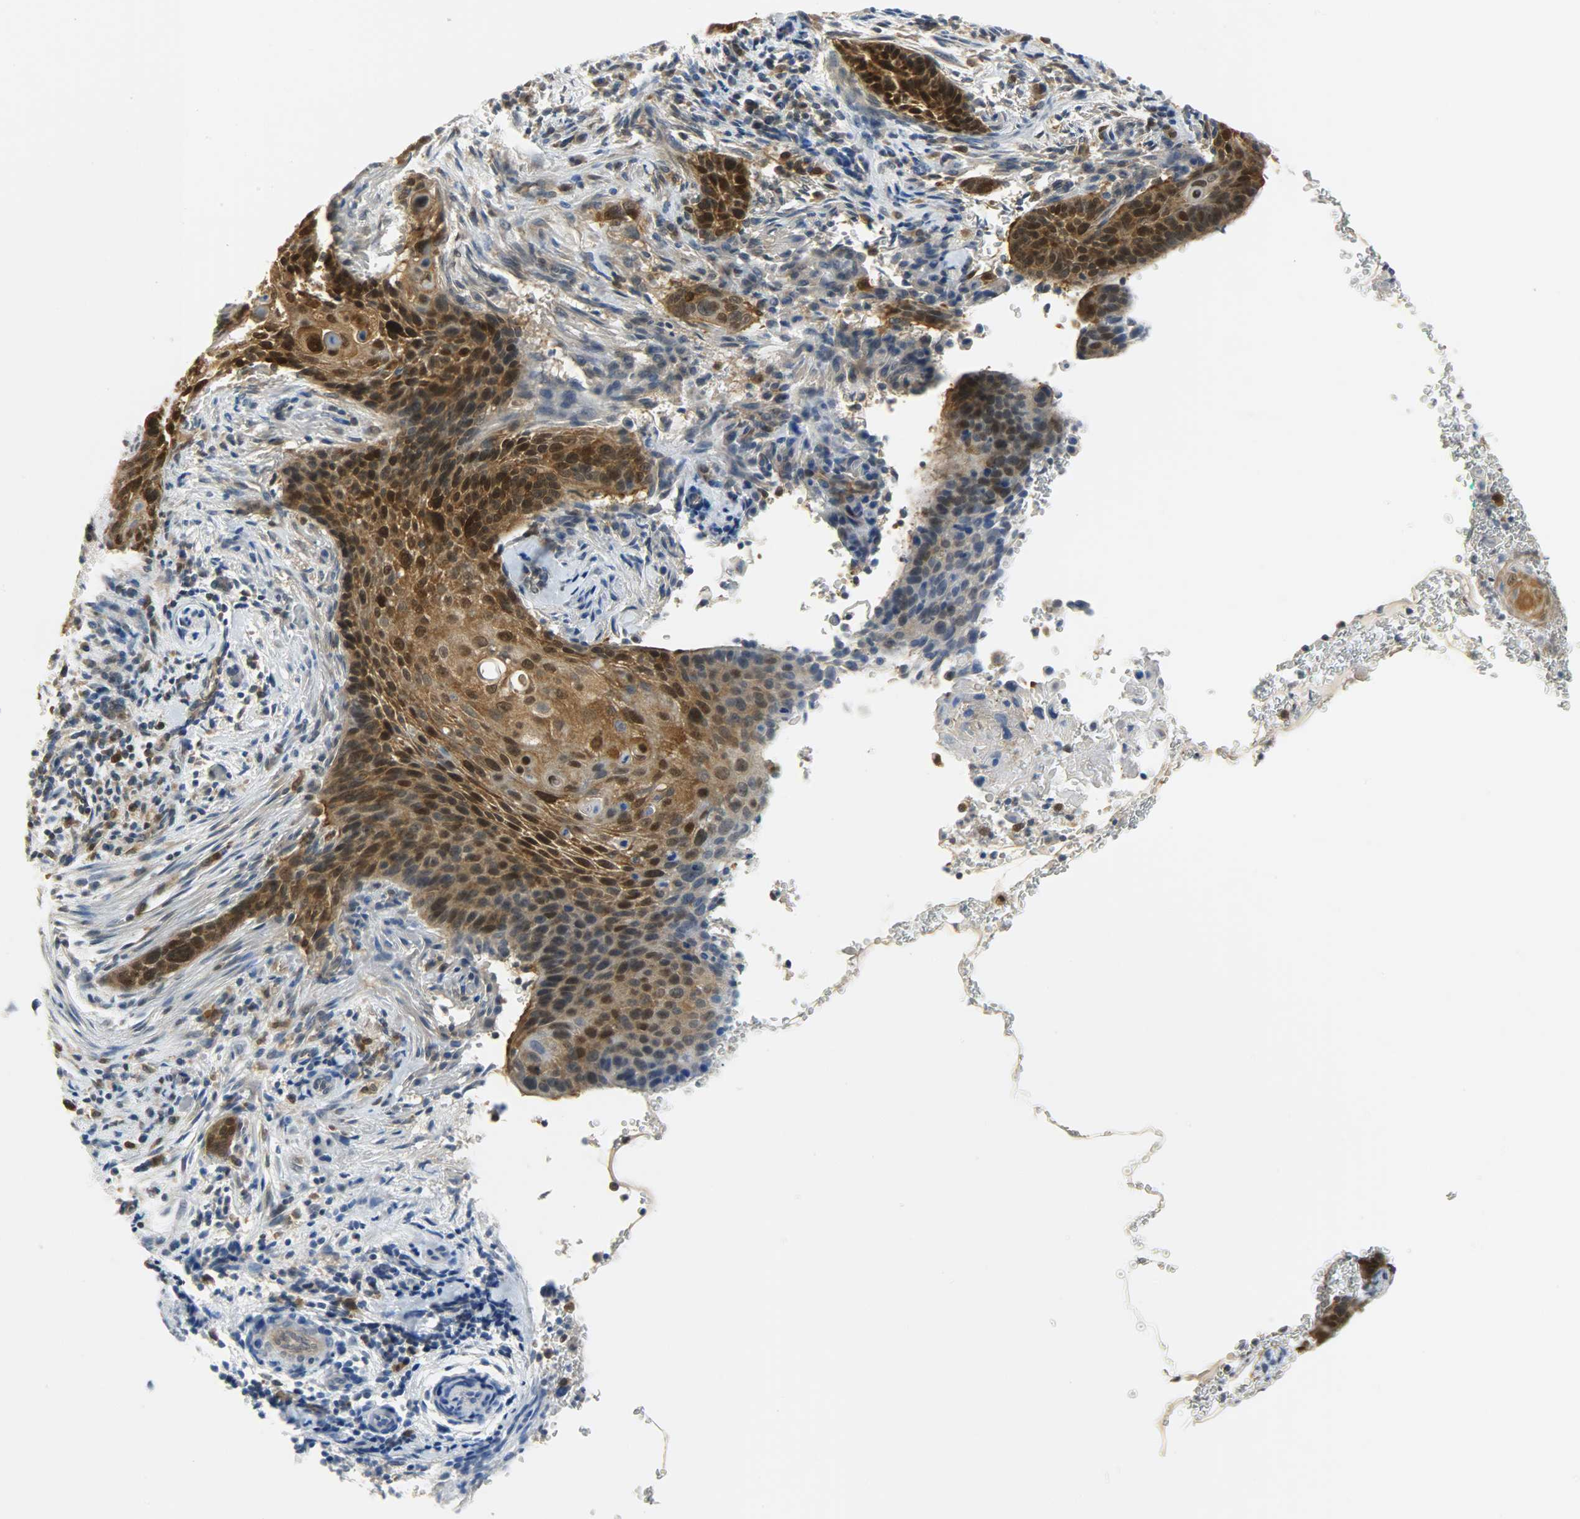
{"staining": {"intensity": "strong", "quantity": ">75%", "location": "cytoplasmic/membranous,nuclear"}, "tissue": "cervical cancer", "cell_type": "Tumor cells", "image_type": "cancer", "snomed": [{"axis": "morphology", "description": "Squamous cell carcinoma, NOS"}, {"axis": "topography", "description": "Cervix"}], "caption": "Cervical squamous cell carcinoma stained for a protein (brown) shows strong cytoplasmic/membranous and nuclear positive positivity in approximately >75% of tumor cells.", "gene": "EIF4EBP1", "patient": {"sex": "female", "age": 33}}